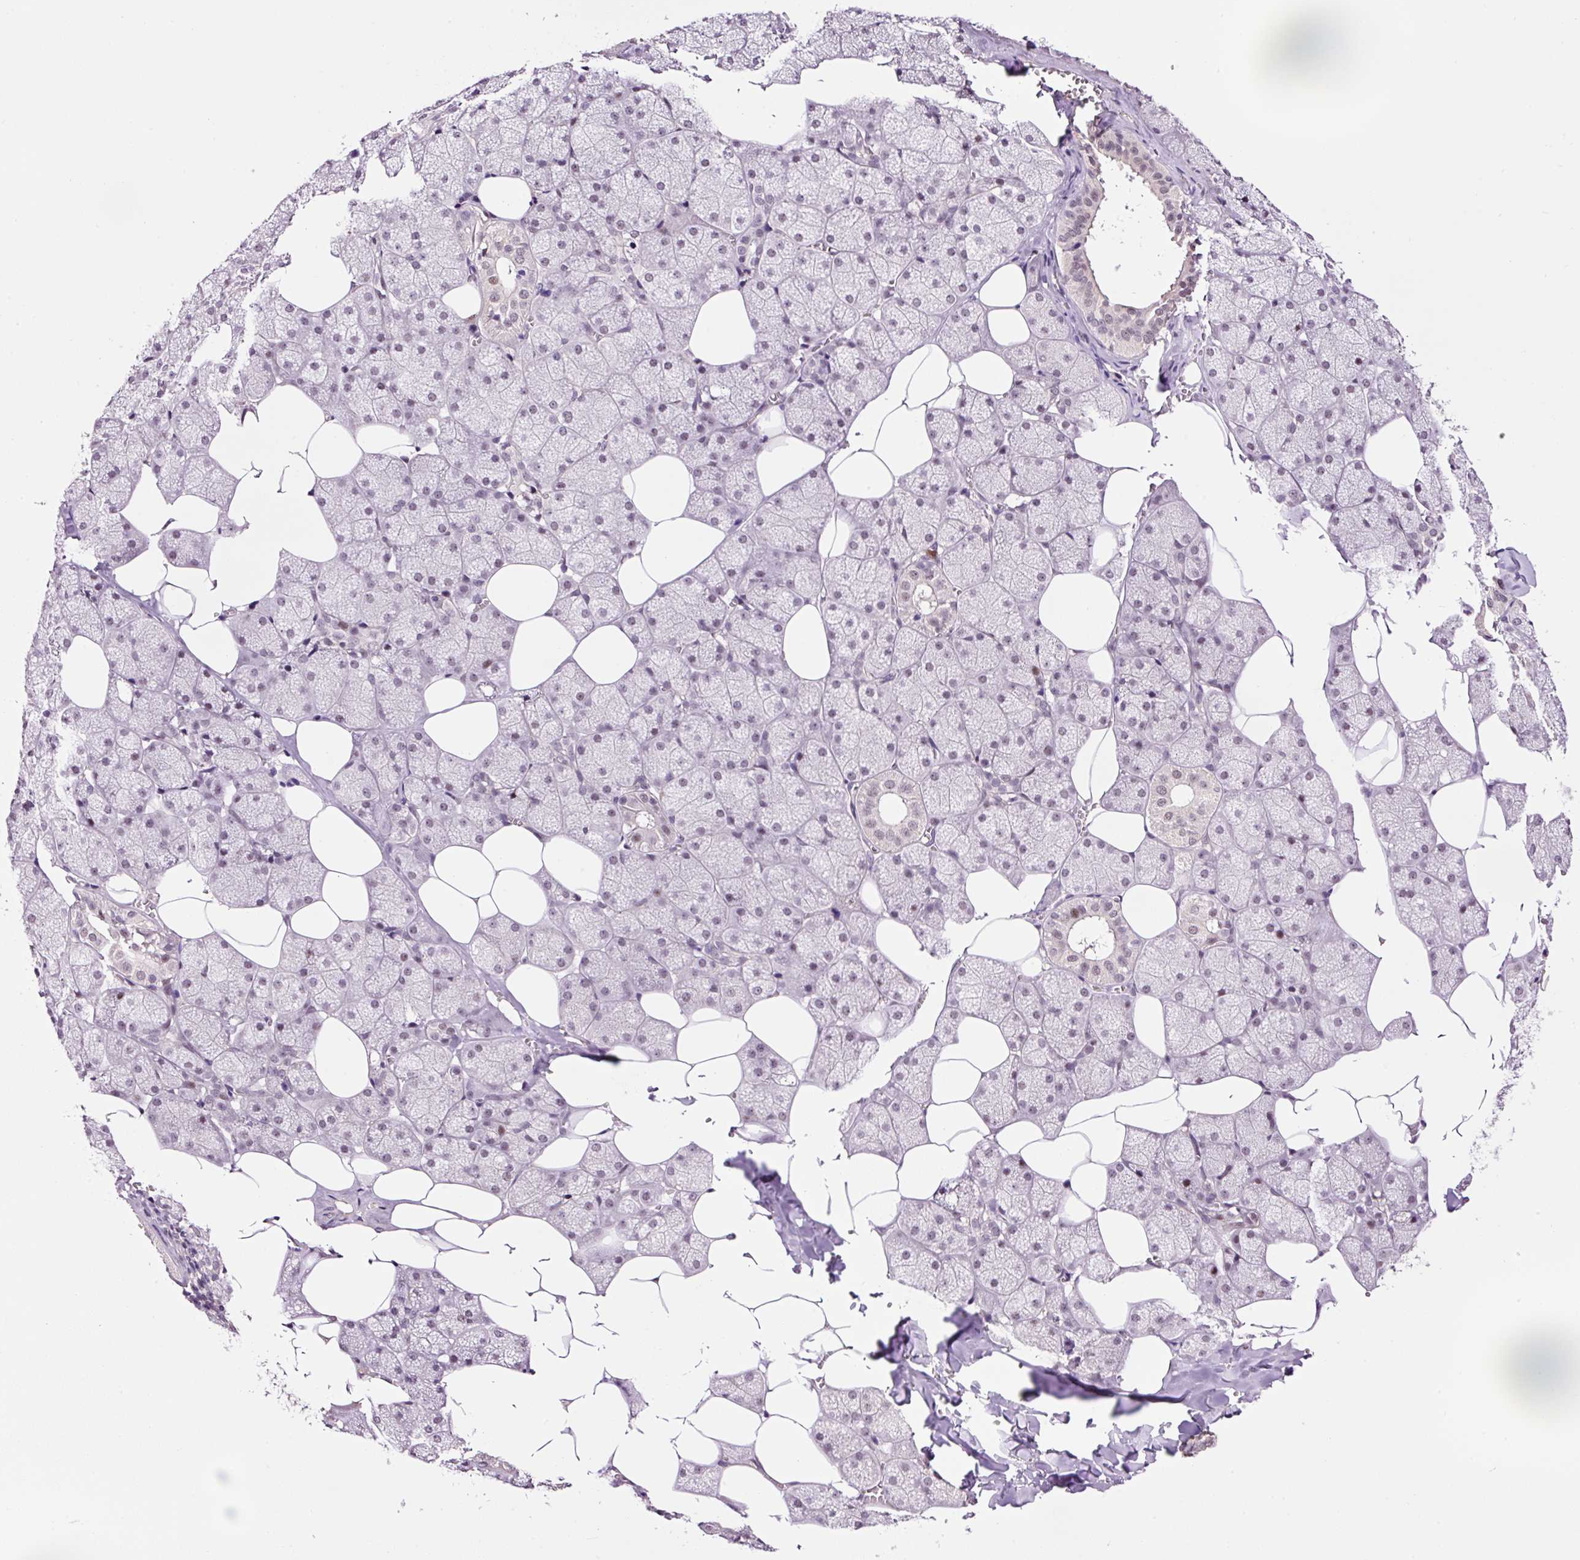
{"staining": {"intensity": "moderate", "quantity": "<25%", "location": "nuclear"}, "tissue": "salivary gland", "cell_type": "Glandular cells", "image_type": "normal", "snomed": [{"axis": "morphology", "description": "Normal tissue, NOS"}, {"axis": "topography", "description": "Salivary gland"}, {"axis": "topography", "description": "Peripheral nerve tissue"}], "caption": "Immunohistochemical staining of unremarkable salivary gland exhibits <25% levels of moderate nuclear protein expression in about <25% of glandular cells. (brown staining indicates protein expression, while blue staining denotes nuclei).", "gene": "DPPA4", "patient": {"sex": "male", "age": 38}}